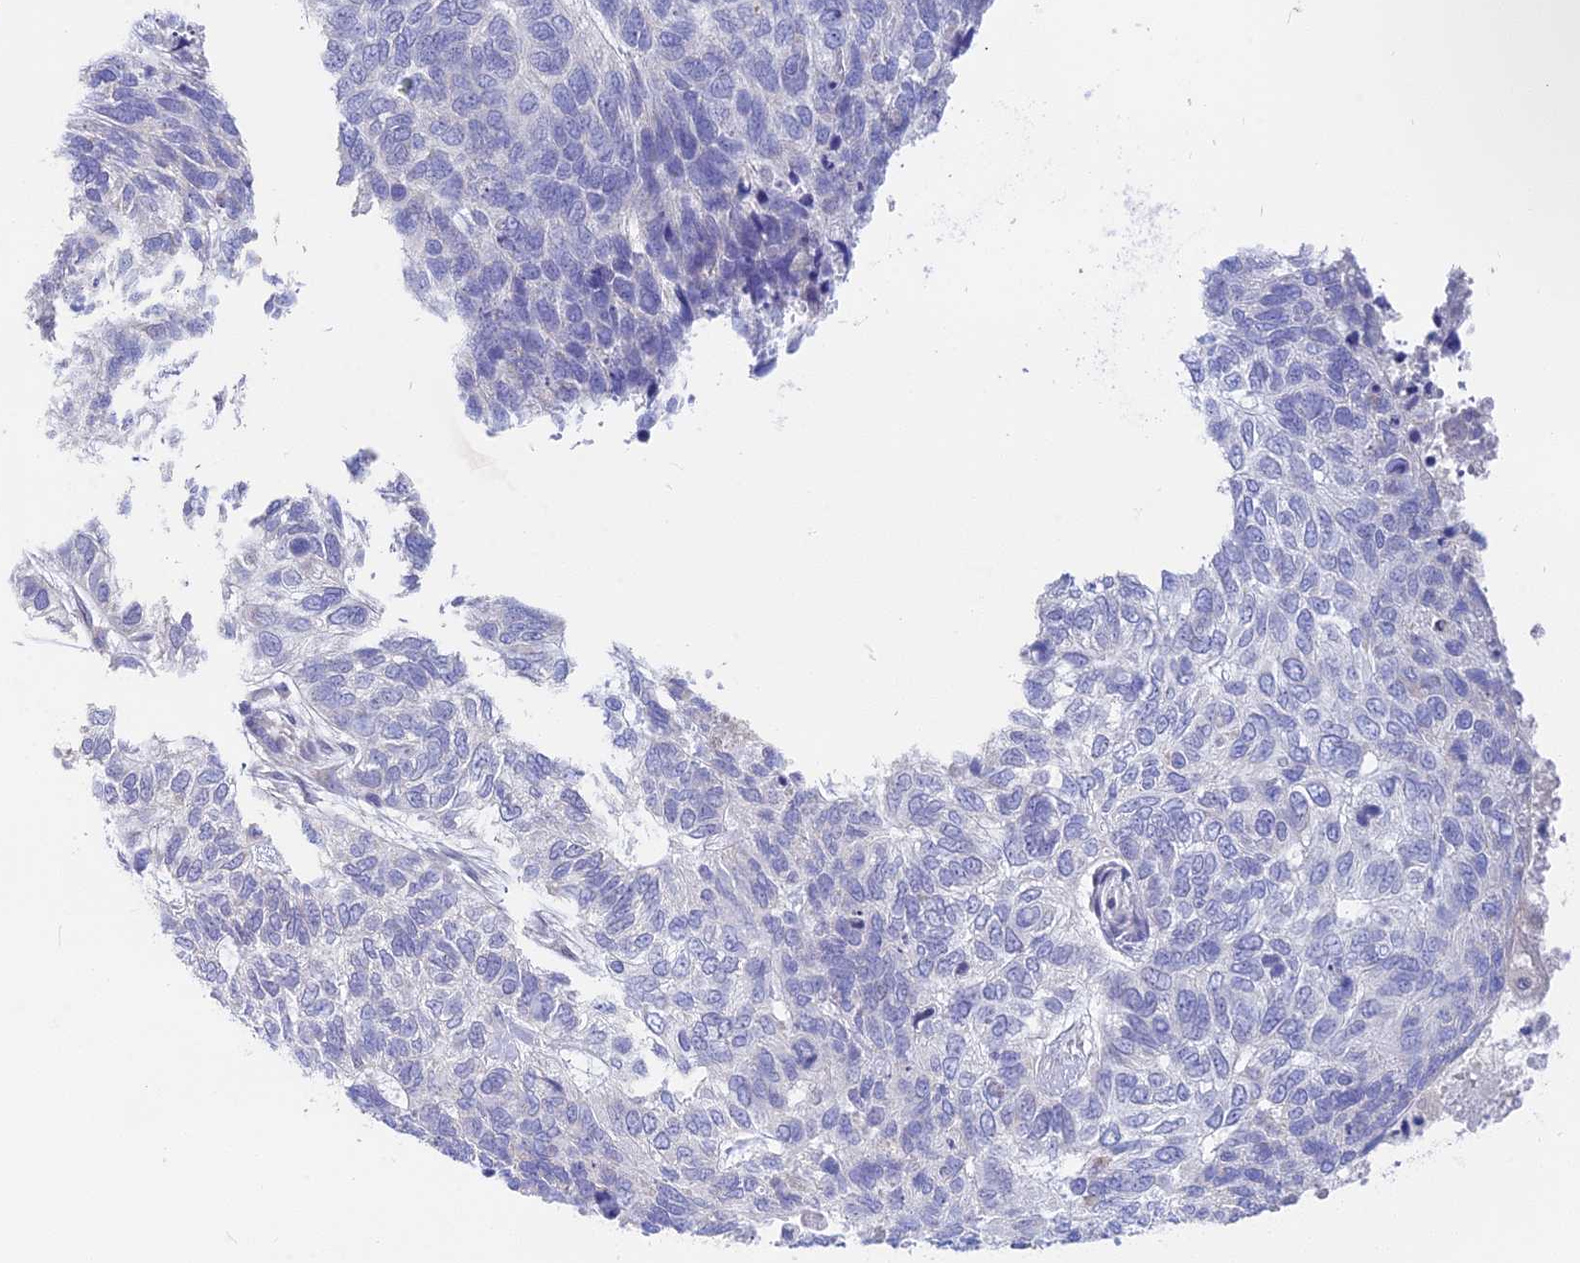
{"staining": {"intensity": "negative", "quantity": "none", "location": "none"}, "tissue": "skin cancer", "cell_type": "Tumor cells", "image_type": "cancer", "snomed": [{"axis": "morphology", "description": "Basal cell carcinoma"}, {"axis": "topography", "description": "Skin"}], "caption": "A photomicrograph of human skin cancer (basal cell carcinoma) is negative for staining in tumor cells.", "gene": "SNTN", "patient": {"sex": "female", "age": 65}}